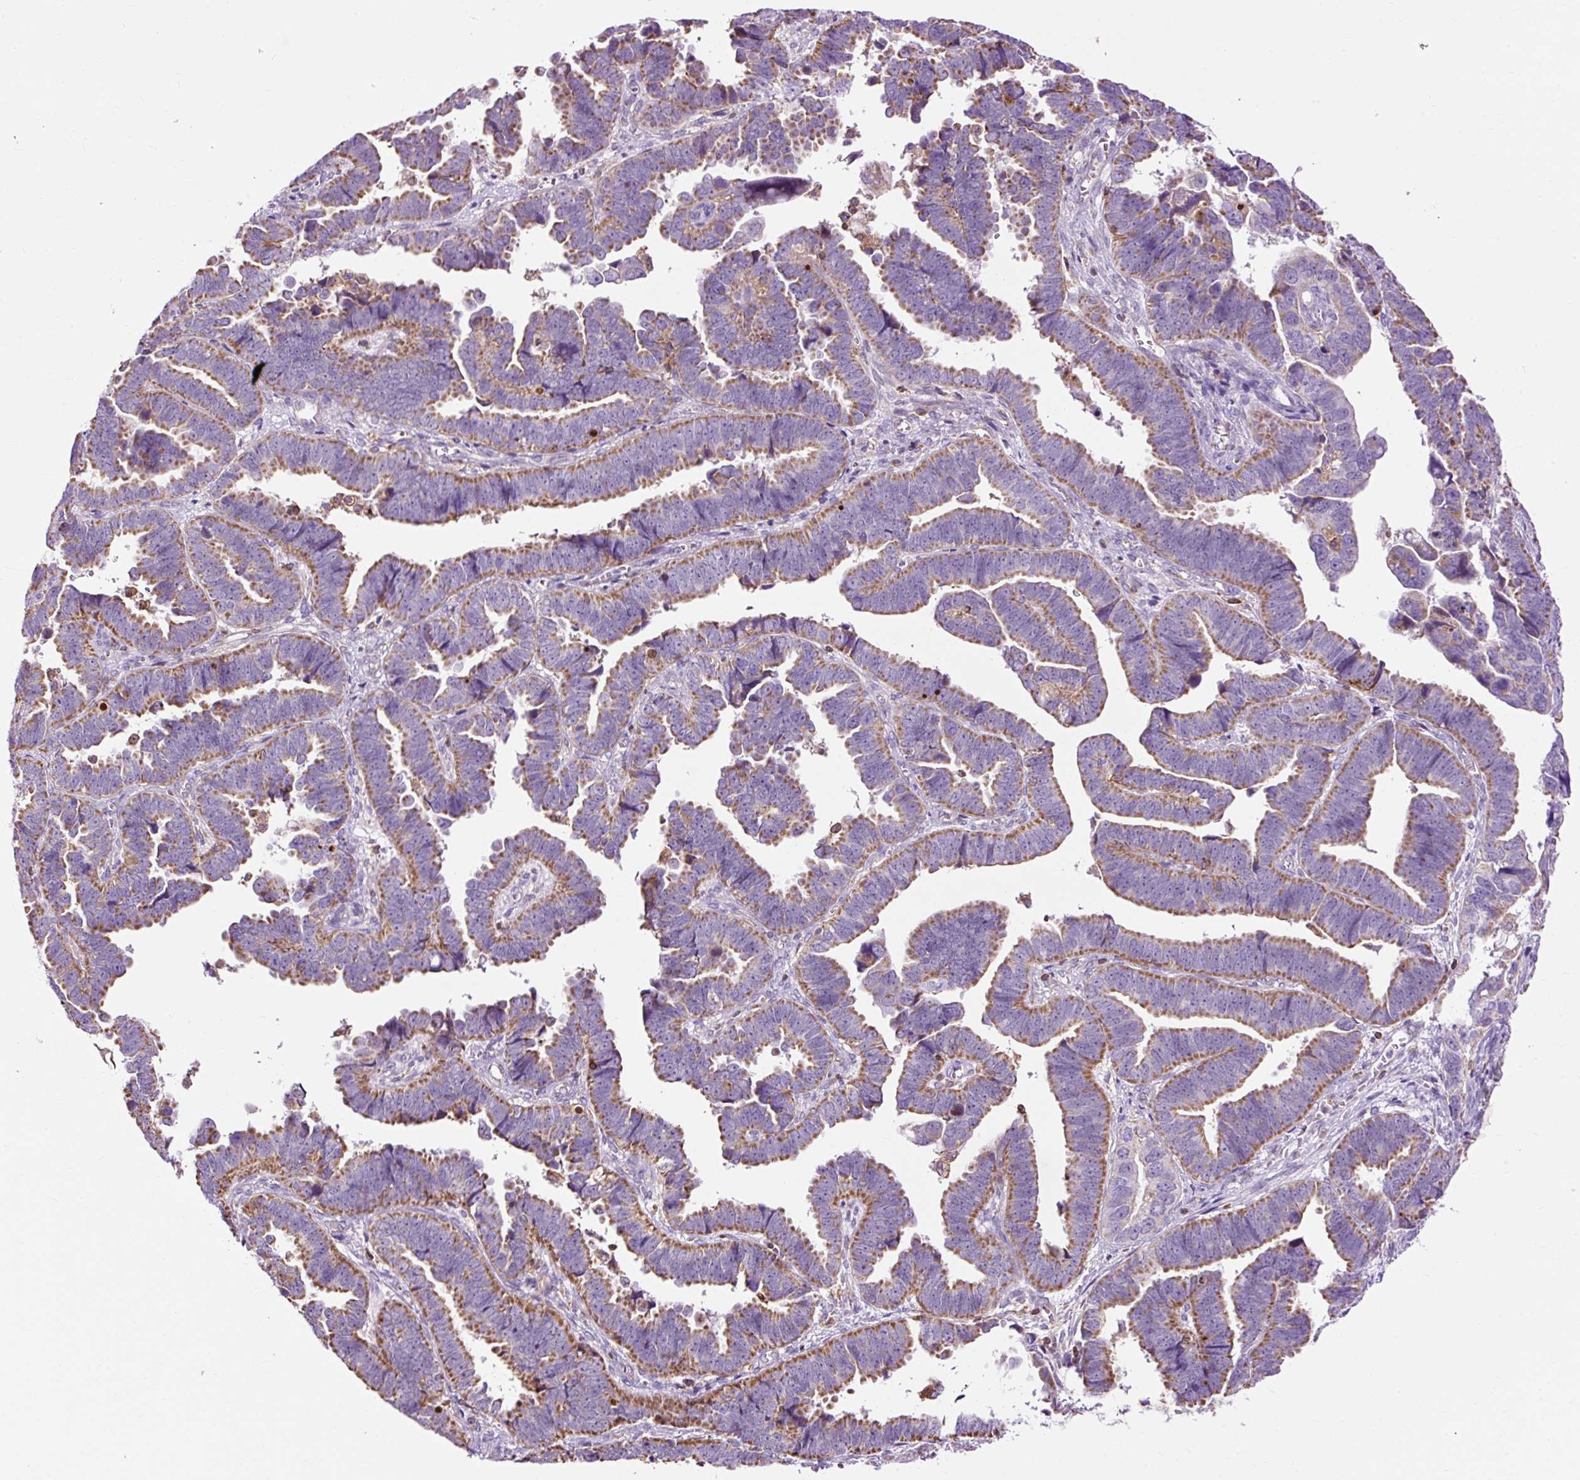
{"staining": {"intensity": "moderate", "quantity": ">75%", "location": "cytoplasmic/membranous"}, "tissue": "endometrial cancer", "cell_type": "Tumor cells", "image_type": "cancer", "snomed": [{"axis": "morphology", "description": "Adenocarcinoma, NOS"}, {"axis": "topography", "description": "Endometrium"}], "caption": "Endometrial adenocarcinoma was stained to show a protein in brown. There is medium levels of moderate cytoplasmic/membranous positivity in about >75% of tumor cells.", "gene": "CD83", "patient": {"sex": "female", "age": 75}}